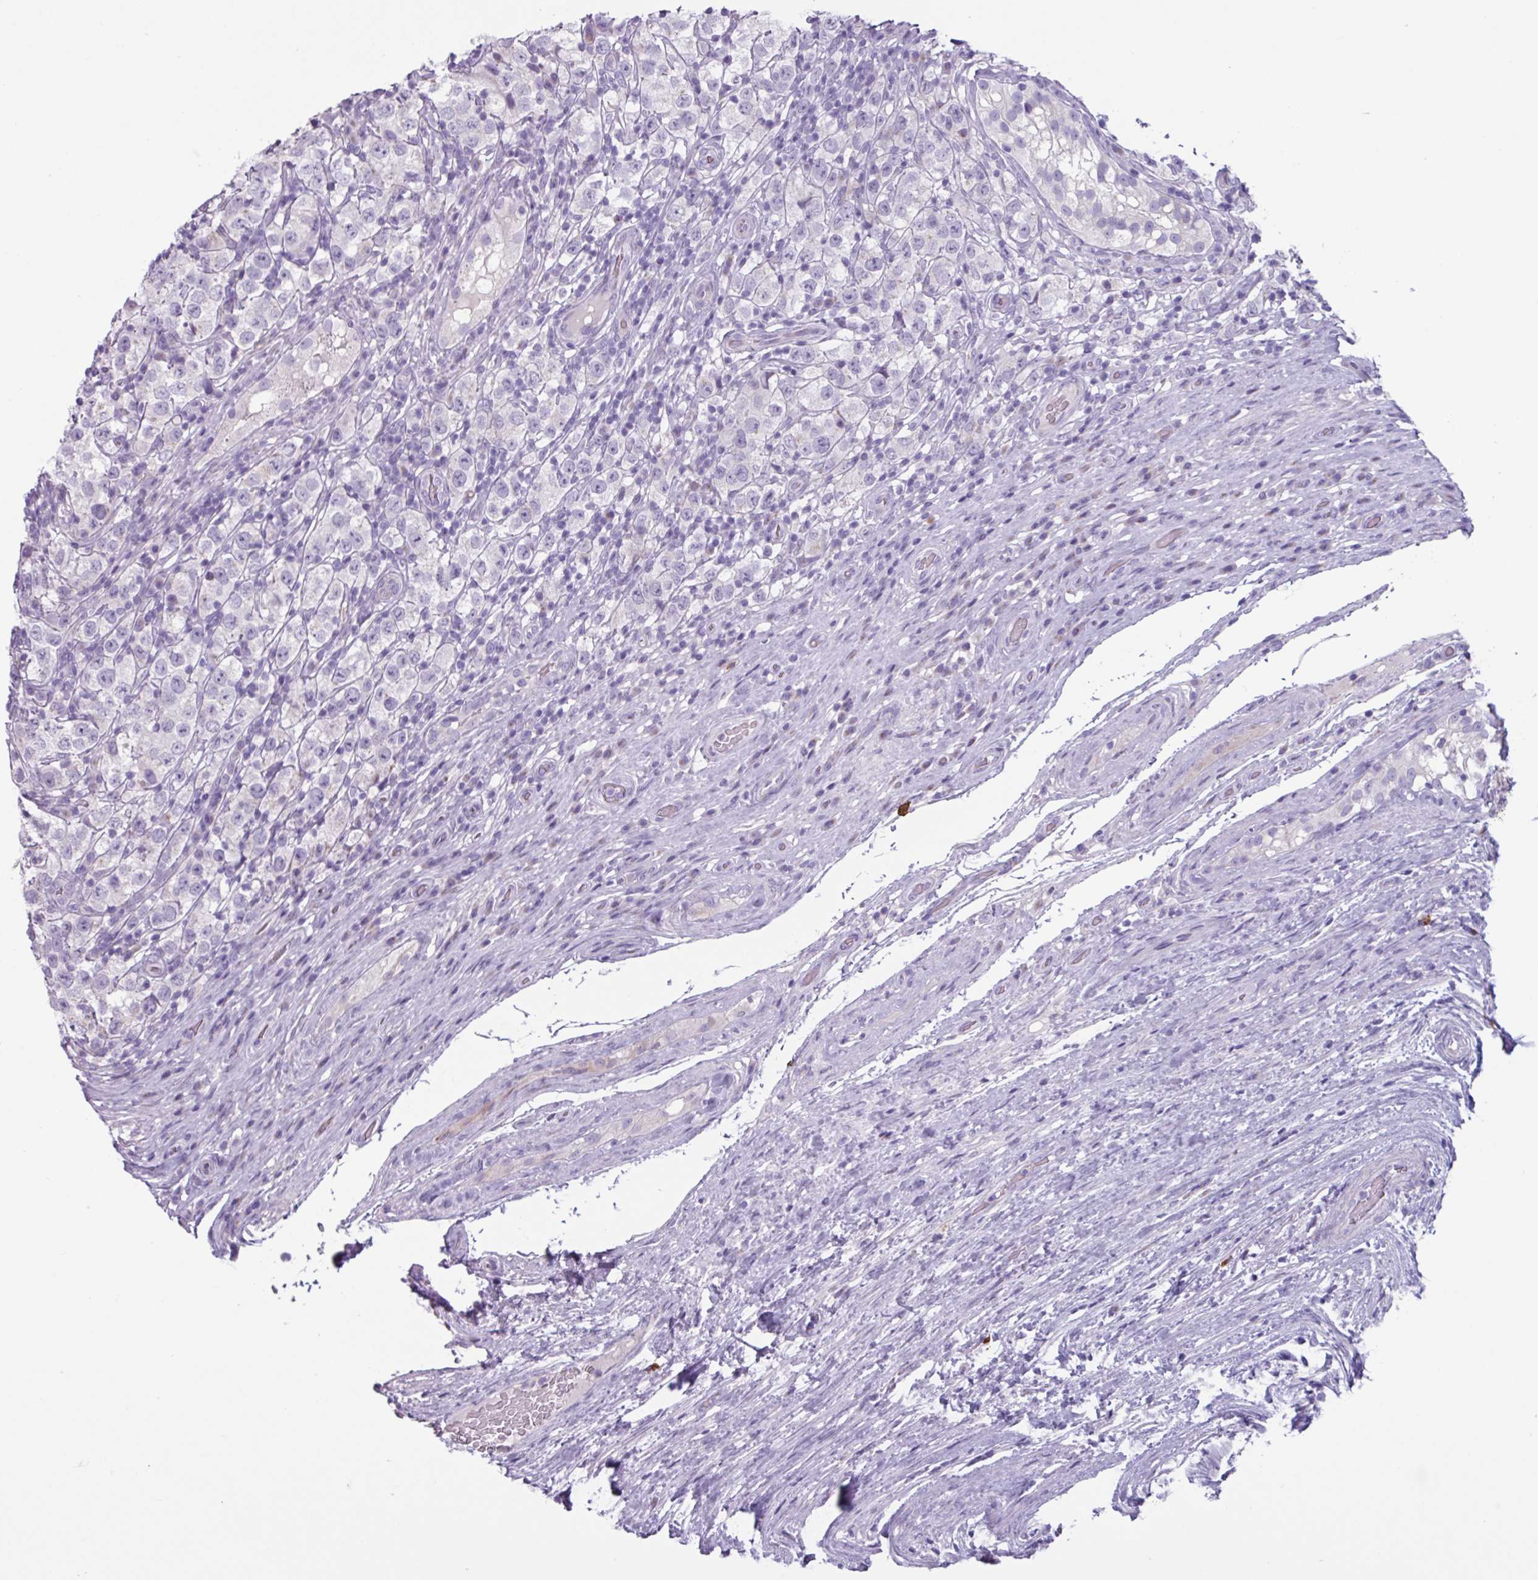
{"staining": {"intensity": "negative", "quantity": "none", "location": "none"}, "tissue": "testis cancer", "cell_type": "Tumor cells", "image_type": "cancer", "snomed": [{"axis": "morphology", "description": "Seminoma, NOS"}, {"axis": "morphology", "description": "Carcinoma, Embryonal, NOS"}, {"axis": "topography", "description": "Testis"}], "caption": "Testis cancer (embryonal carcinoma) was stained to show a protein in brown. There is no significant expression in tumor cells. Brightfield microscopy of IHC stained with DAB (brown) and hematoxylin (blue), captured at high magnification.", "gene": "ADGRE1", "patient": {"sex": "male", "age": 41}}